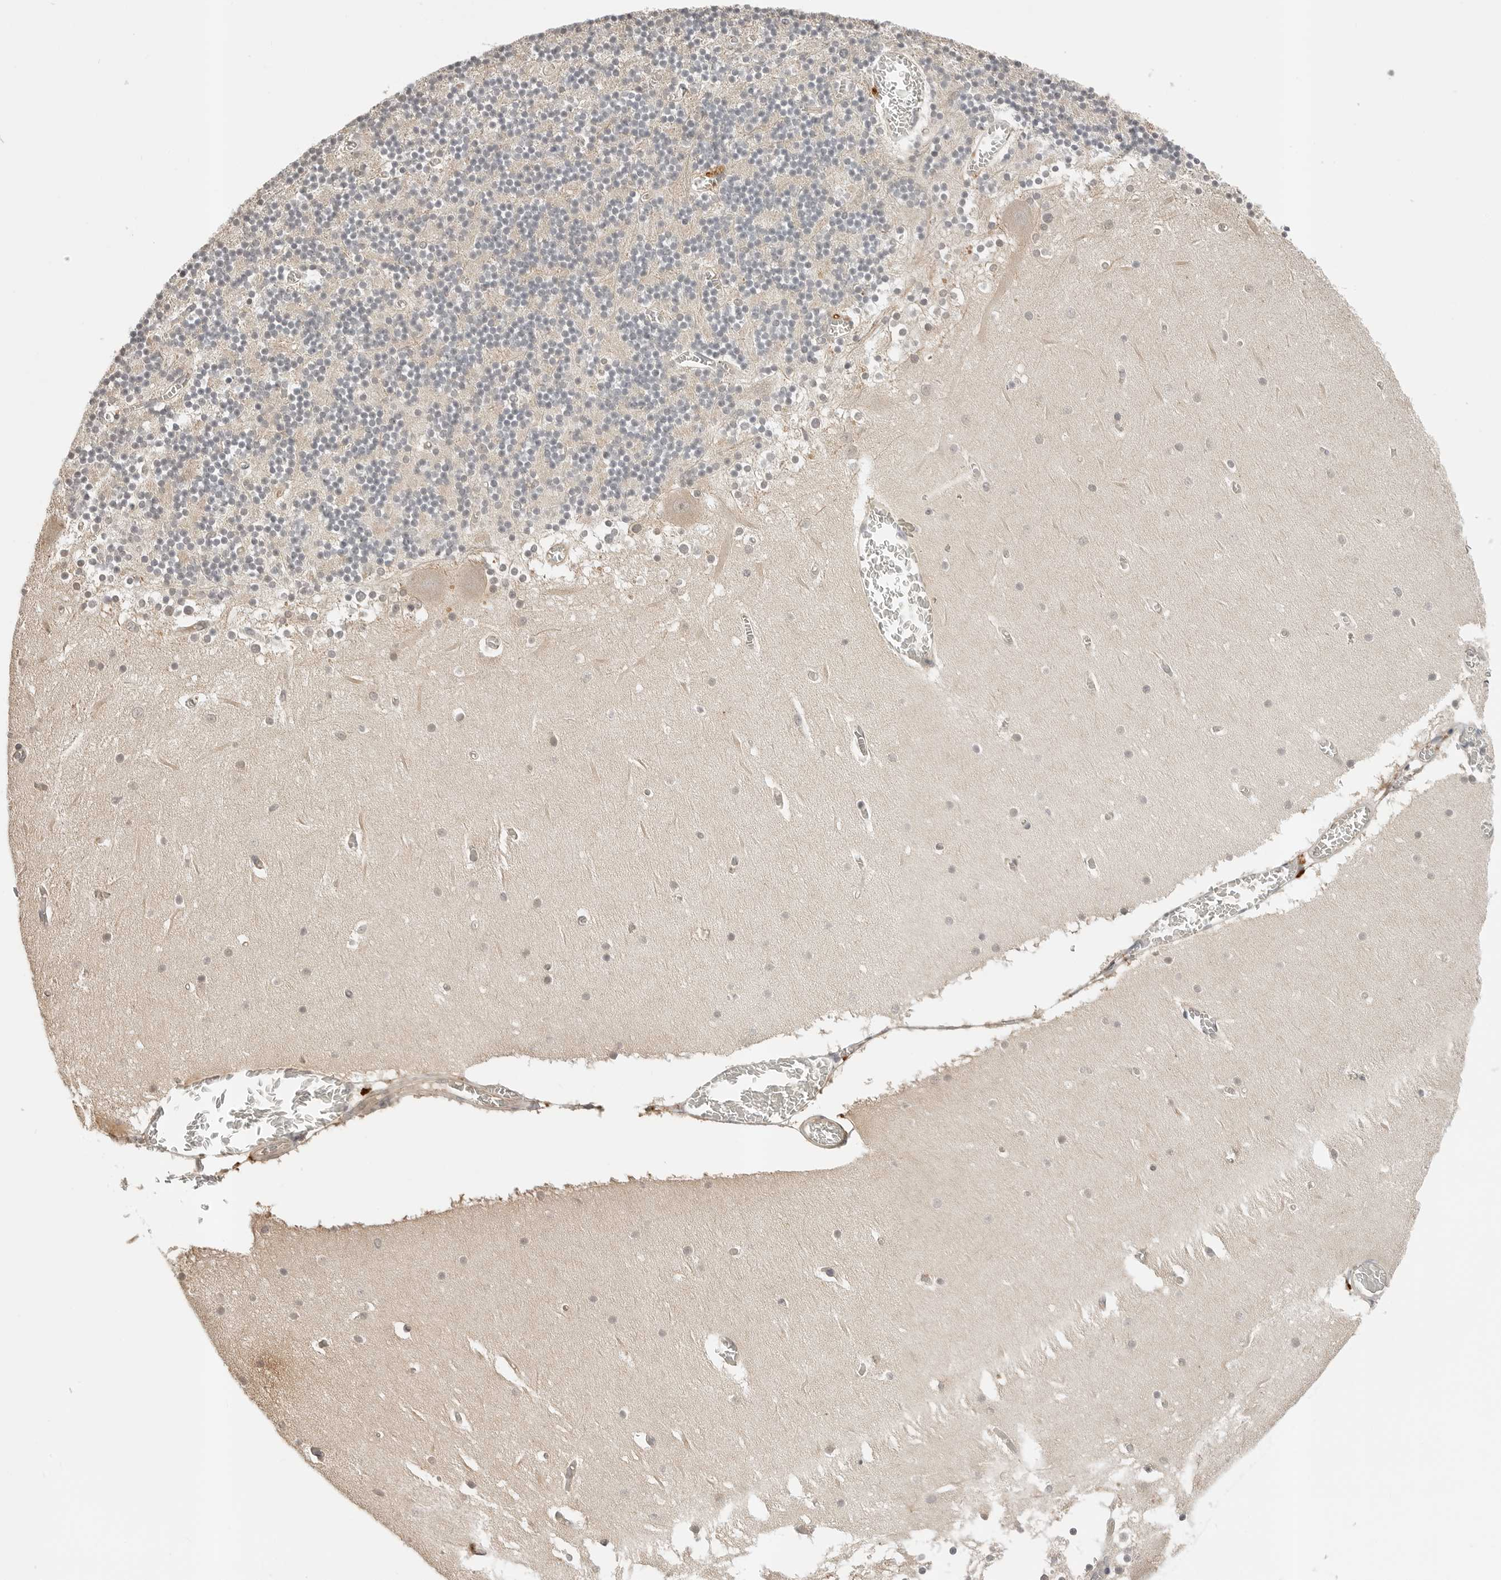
{"staining": {"intensity": "negative", "quantity": "none", "location": "none"}, "tissue": "cerebellum", "cell_type": "Cells in granular layer", "image_type": "normal", "snomed": [{"axis": "morphology", "description": "Normal tissue, NOS"}, {"axis": "topography", "description": "Cerebellum"}], "caption": "Immunohistochemistry photomicrograph of normal cerebellum stained for a protein (brown), which shows no positivity in cells in granular layer.", "gene": "IL24", "patient": {"sex": "female", "age": 28}}